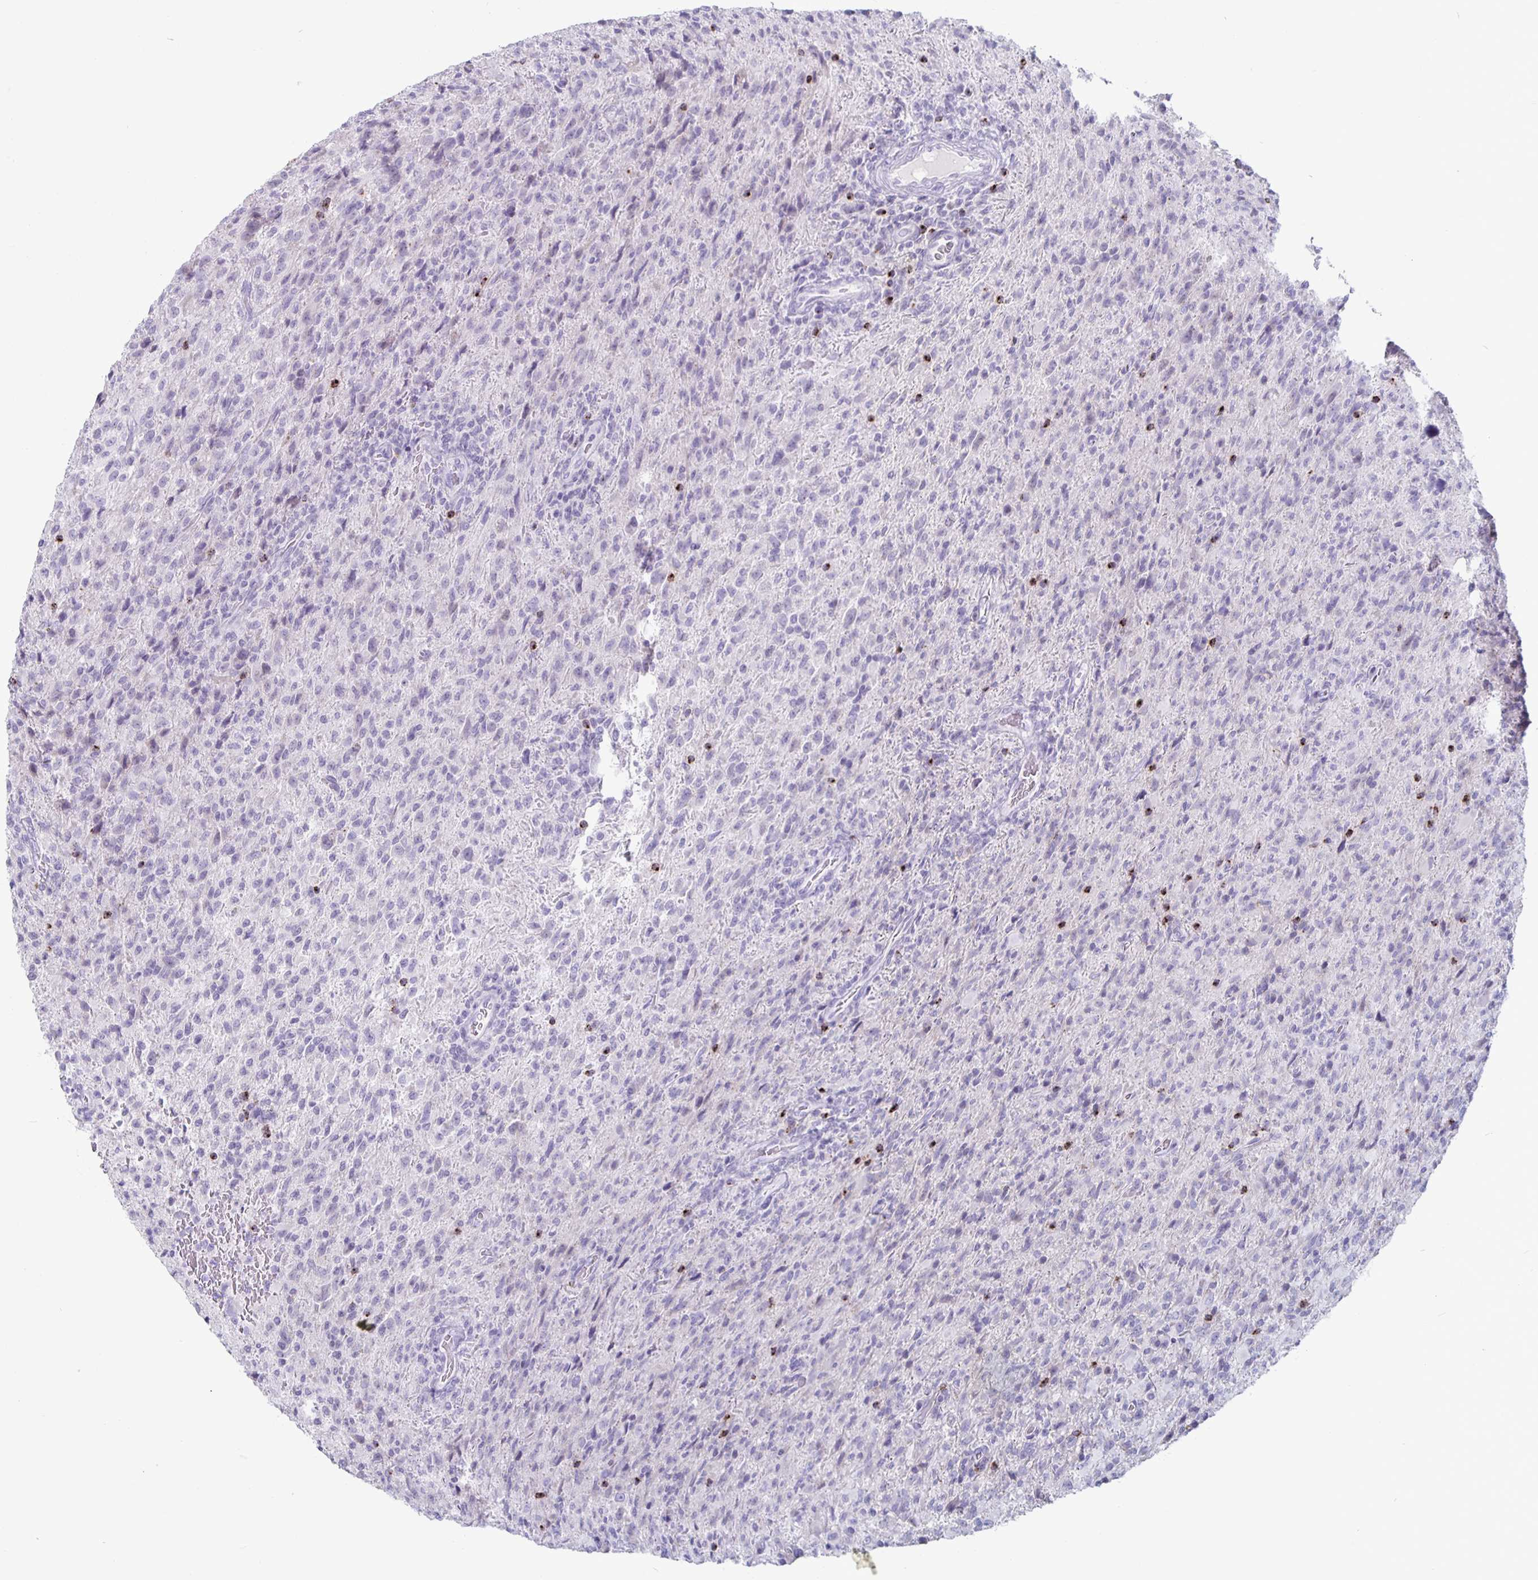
{"staining": {"intensity": "negative", "quantity": "none", "location": "none"}, "tissue": "glioma", "cell_type": "Tumor cells", "image_type": "cancer", "snomed": [{"axis": "morphology", "description": "Glioma, malignant, High grade"}, {"axis": "topography", "description": "Brain"}], "caption": "Tumor cells show no significant protein positivity in malignant glioma (high-grade).", "gene": "GZMK", "patient": {"sex": "male", "age": 68}}